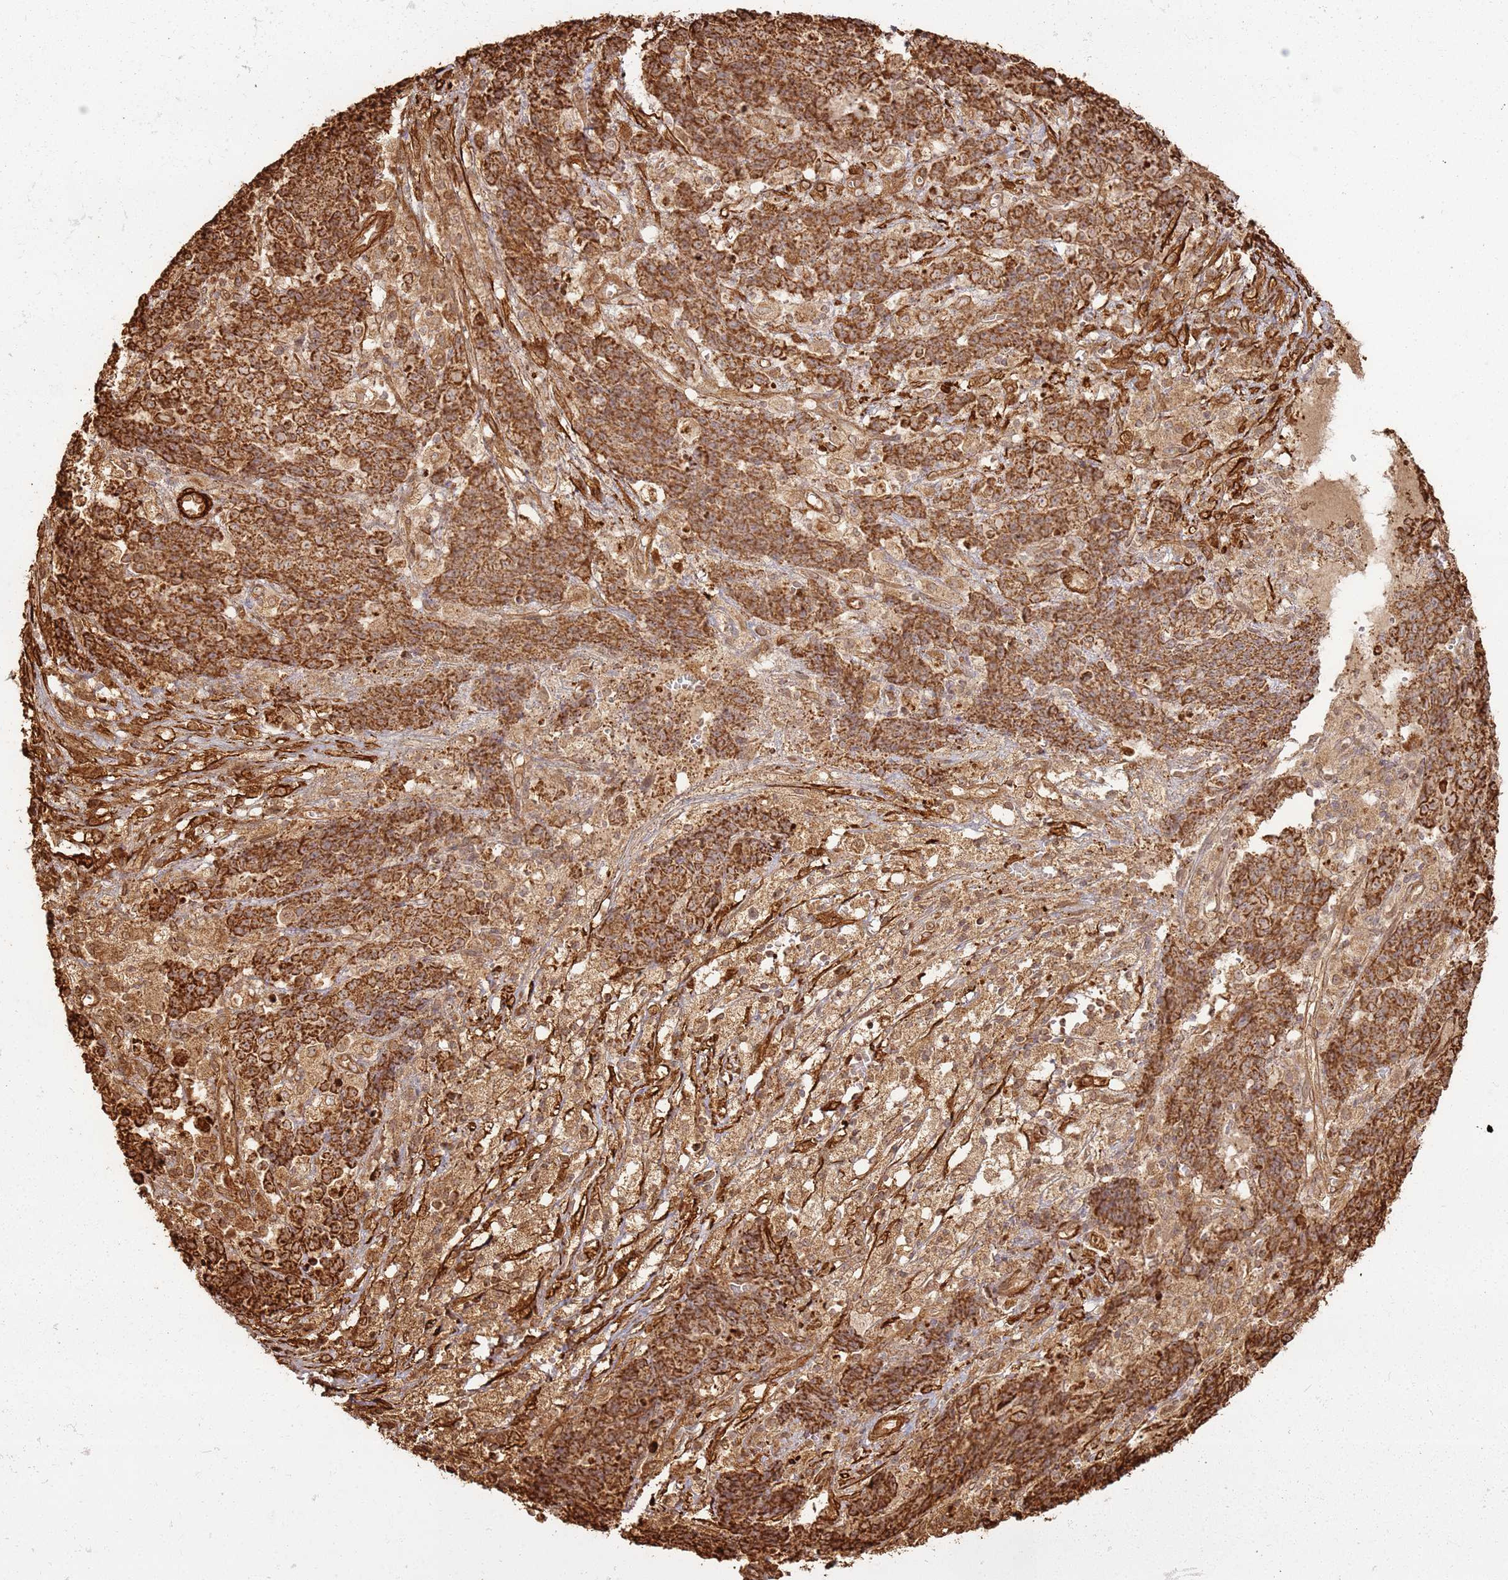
{"staining": {"intensity": "strong", "quantity": ">75%", "location": "cytoplasmic/membranous"}, "tissue": "ovarian cancer", "cell_type": "Tumor cells", "image_type": "cancer", "snomed": [{"axis": "morphology", "description": "Carcinoma, endometroid"}, {"axis": "topography", "description": "Ovary"}], "caption": "Immunohistochemistry micrograph of neoplastic tissue: ovarian cancer (endometroid carcinoma) stained using immunohistochemistry demonstrates high levels of strong protein expression localized specifically in the cytoplasmic/membranous of tumor cells, appearing as a cytoplasmic/membranous brown color.", "gene": "DDX59", "patient": {"sex": "female", "age": 42}}